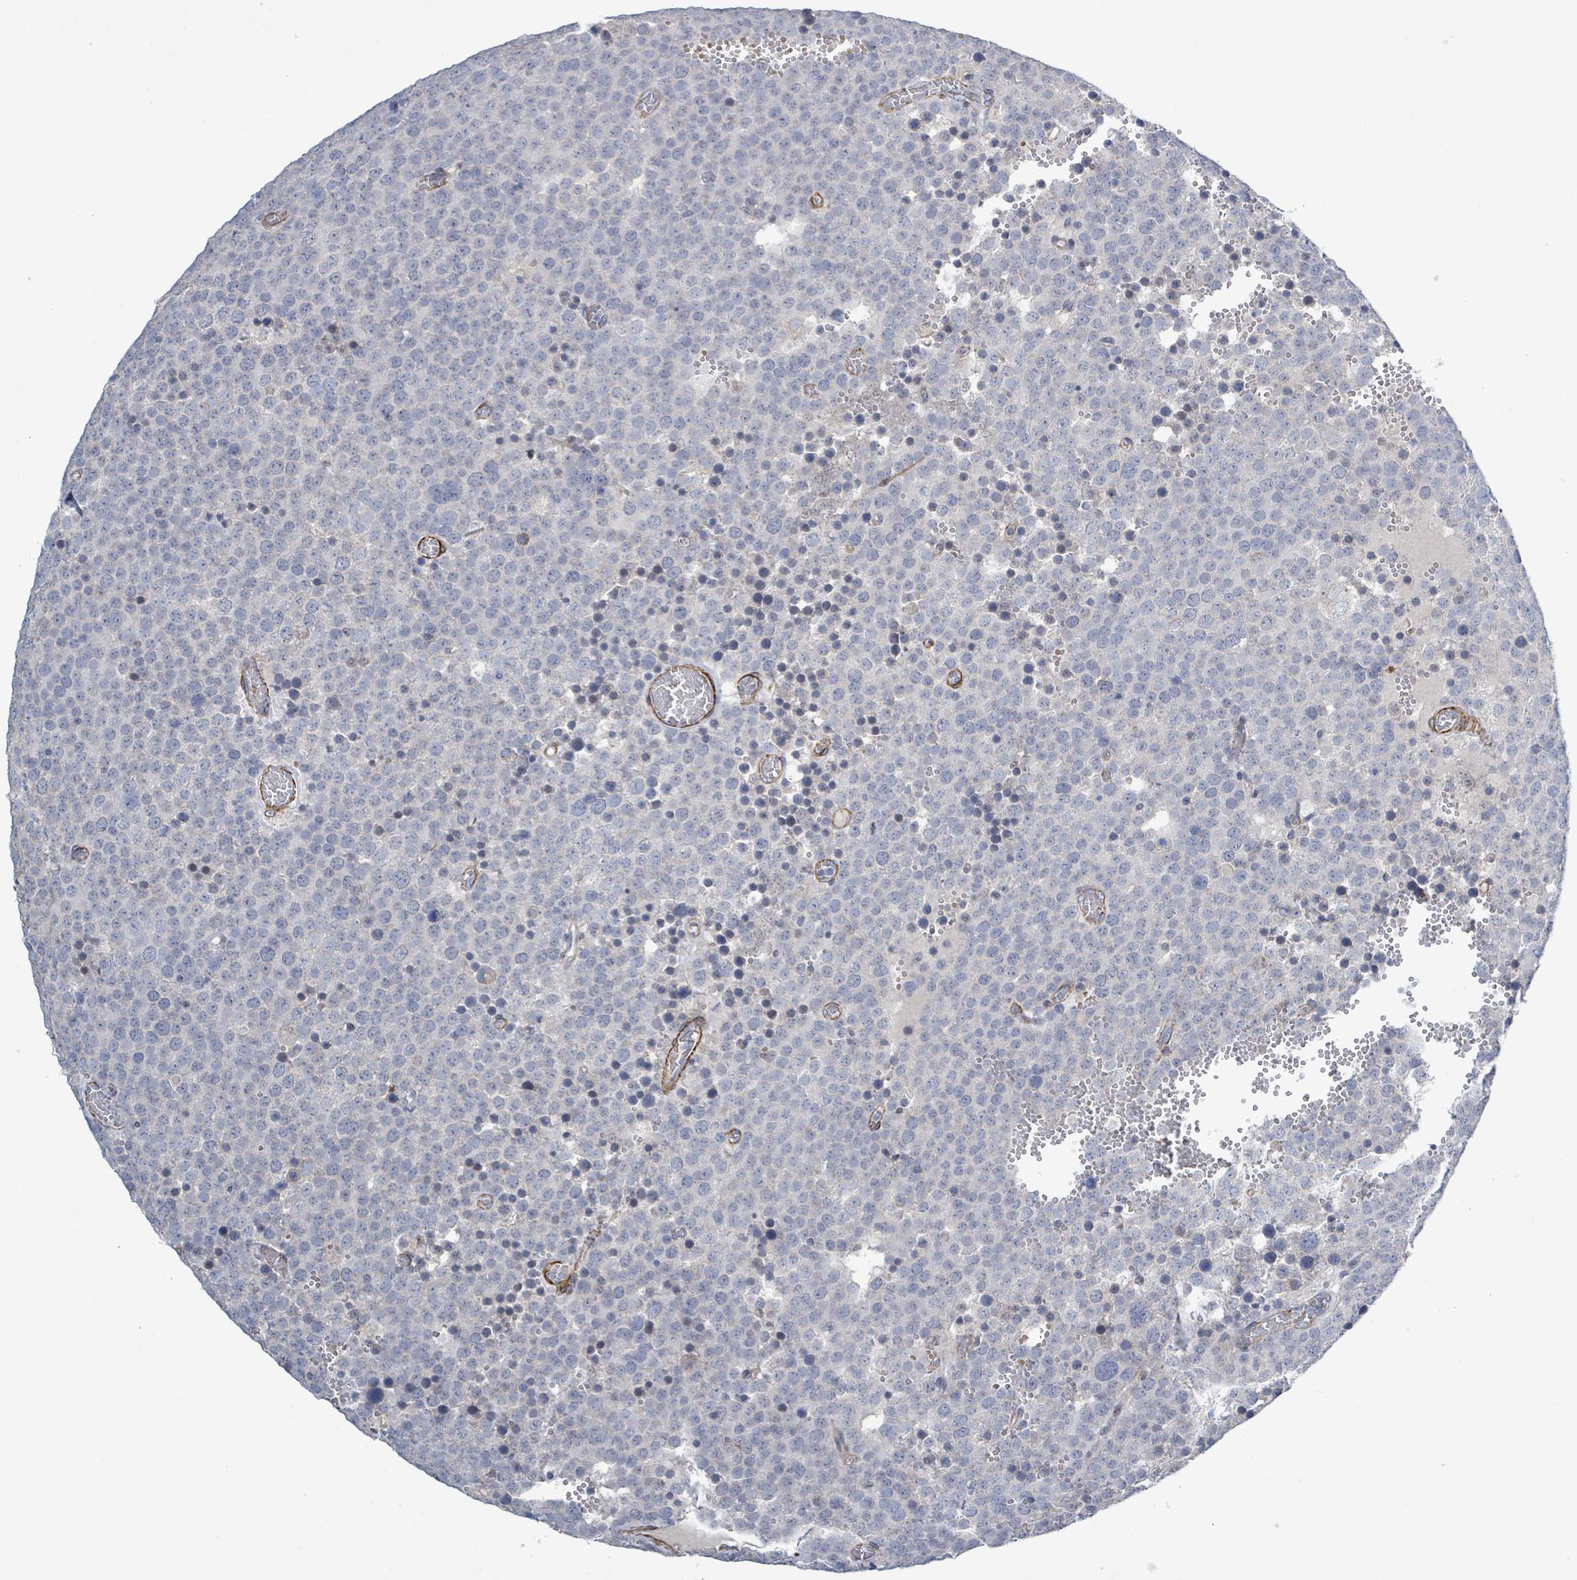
{"staining": {"intensity": "negative", "quantity": "none", "location": "none"}, "tissue": "testis cancer", "cell_type": "Tumor cells", "image_type": "cancer", "snomed": [{"axis": "morphology", "description": "Normal tissue, NOS"}, {"axis": "morphology", "description": "Seminoma, NOS"}, {"axis": "topography", "description": "Testis"}], "caption": "An immunohistochemistry (IHC) micrograph of testis cancer (seminoma) is shown. There is no staining in tumor cells of testis cancer (seminoma). The staining was performed using DAB to visualize the protein expression in brown, while the nuclei were stained in blue with hematoxylin (Magnification: 20x).", "gene": "DMRTC1B", "patient": {"sex": "male", "age": 71}}